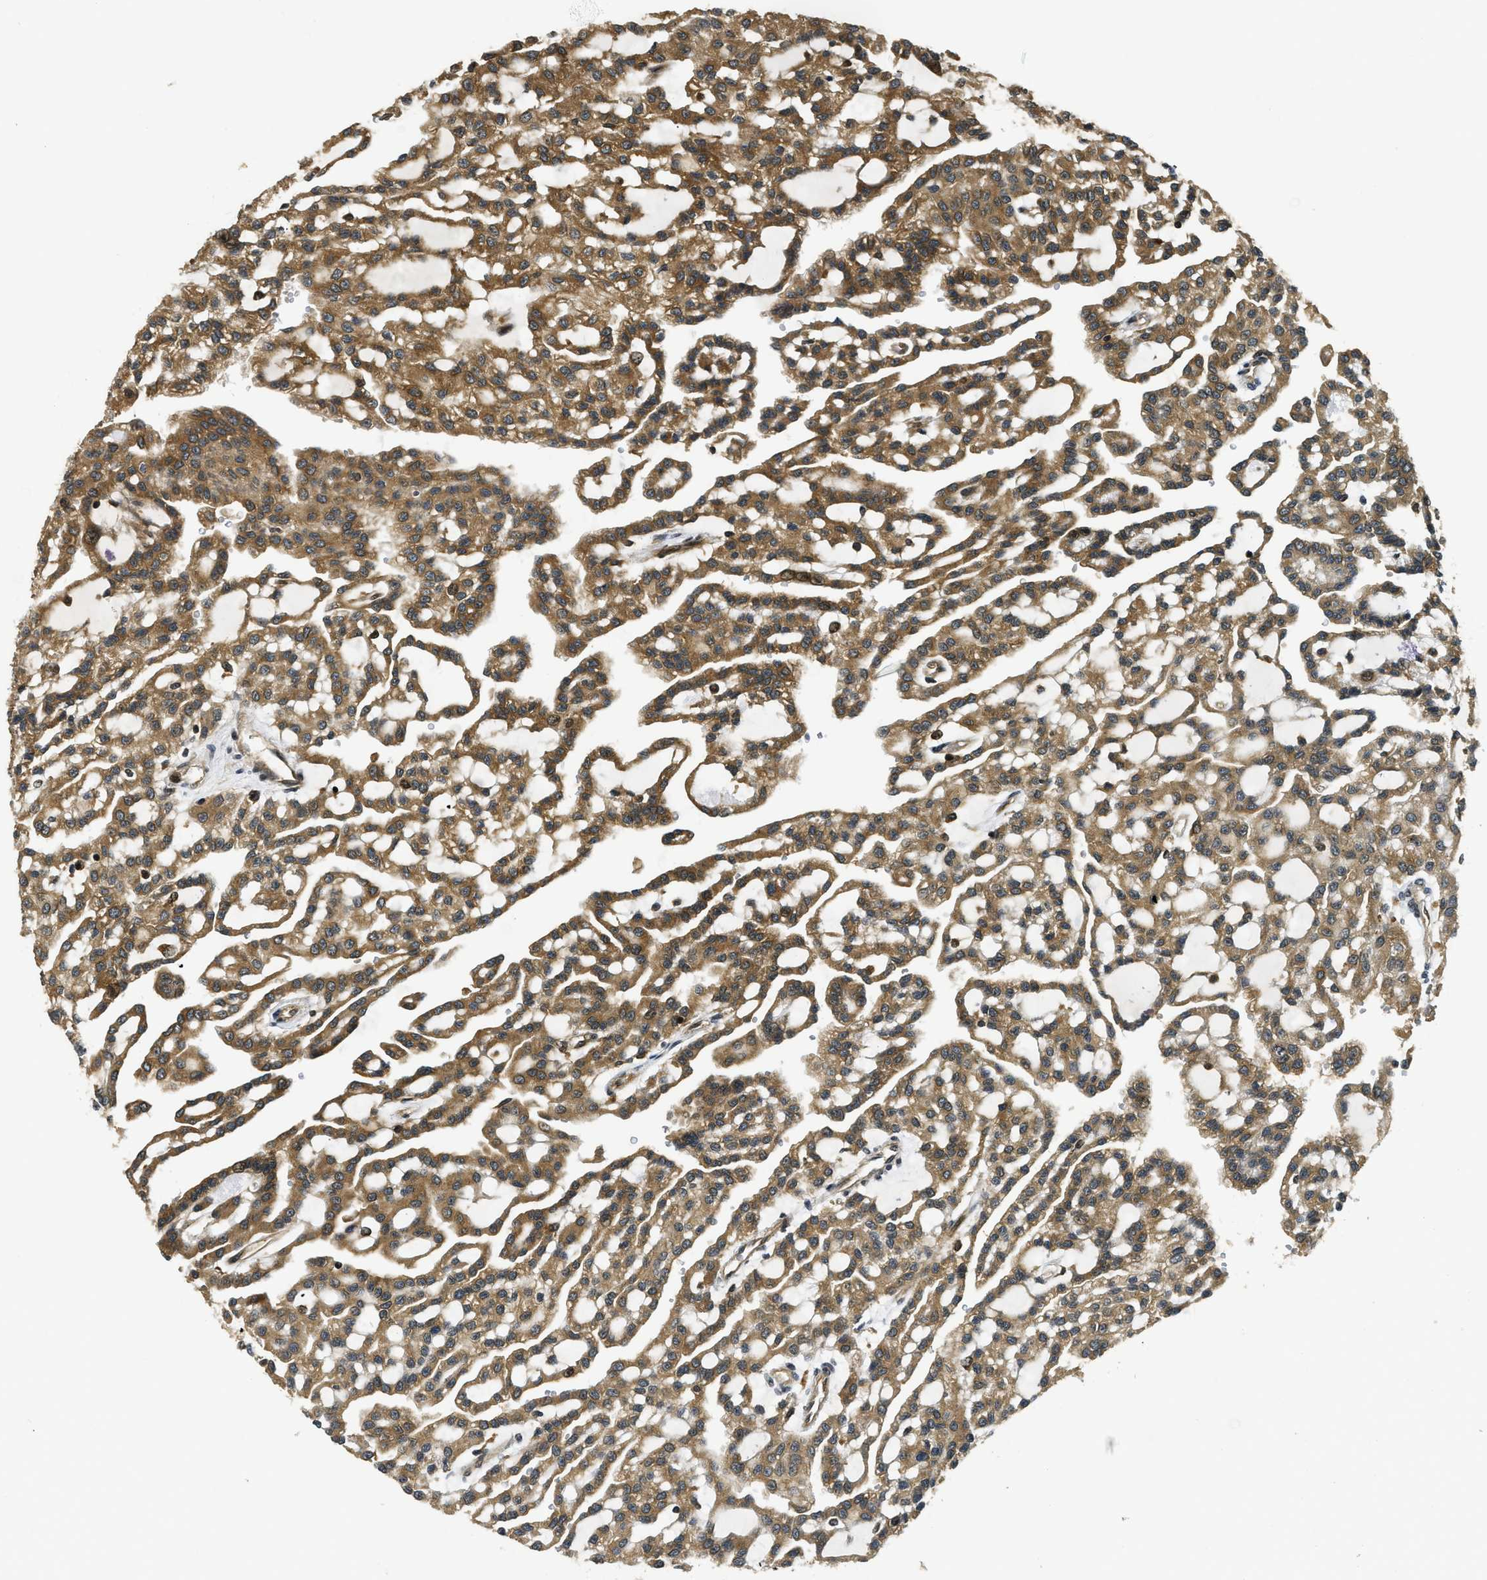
{"staining": {"intensity": "moderate", "quantity": ">75%", "location": "cytoplasmic/membranous"}, "tissue": "renal cancer", "cell_type": "Tumor cells", "image_type": "cancer", "snomed": [{"axis": "morphology", "description": "Adenocarcinoma, NOS"}, {"axis": "topography", "description": "Kidney"}], "caption": "Immunohistochemistry (IHC) photomicrograph of neoplastic tissue: human adenocarcinoma (renal) stained using immunohistochemistry exhibits medium levels of moderate protein expression localized specifically in the cytoplasmic/membranous of tumor cells, appearing as a cytoplasmic/membranous brown color.", "gene": "ADSL", "patient": {"sex": "male", "age": 63}}